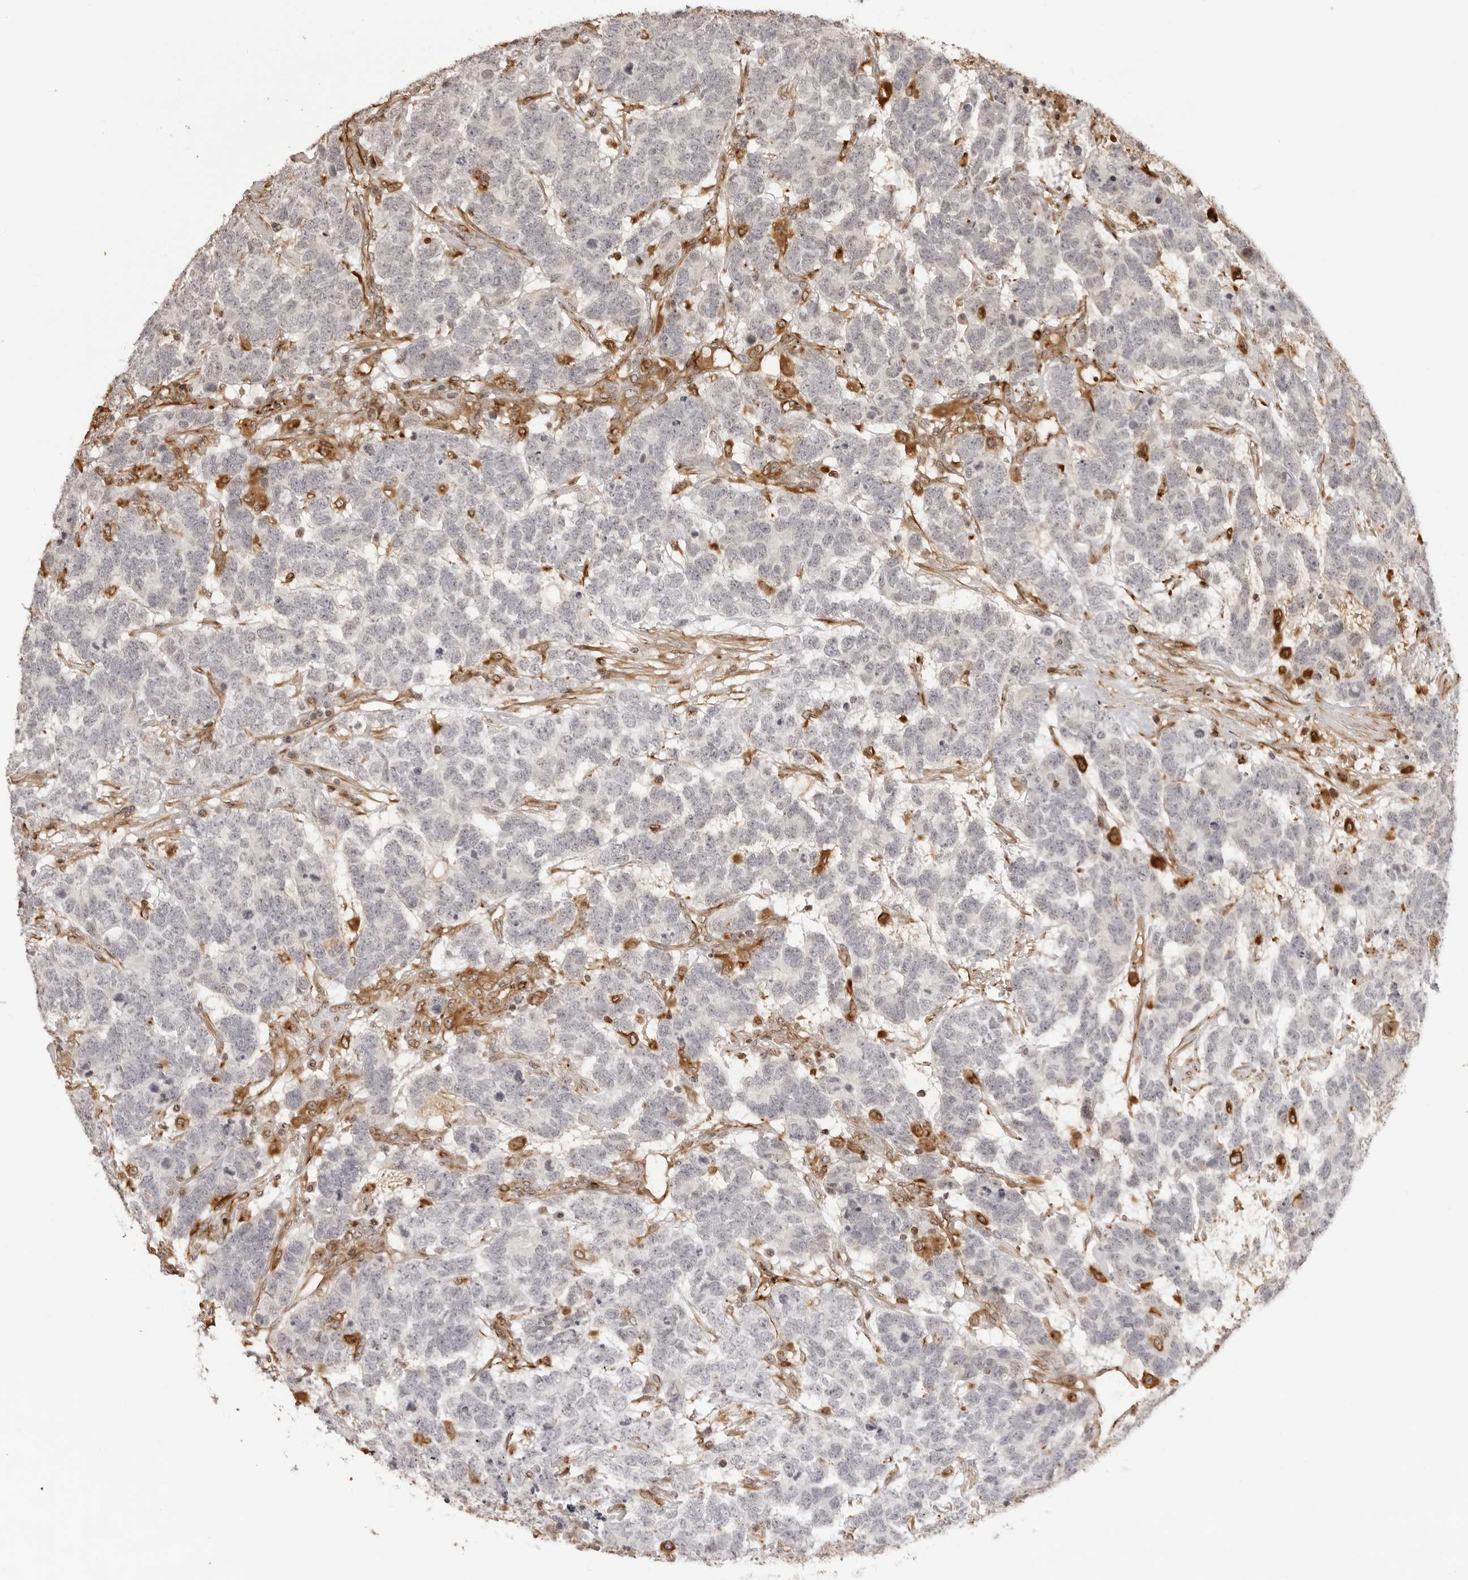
{"staining": {"intensity": "negative", "quantity": "none", "location": "none"}, "tissue": "testis cancer", "cell_type": "Tumor cells", "image_type": "cancer", "snomed": [{"axis": "morphology", "description": "Carcinoma, Embryonal, NOS"}, {"axis": "topography", "description": "Testis"}], "caption": "An image of testis embryonal carcinoma stained for a protein shows no brown staining in tumor cells.", "gene": "DYNLT5", "patient": {"sex": "male", "age": 26}}